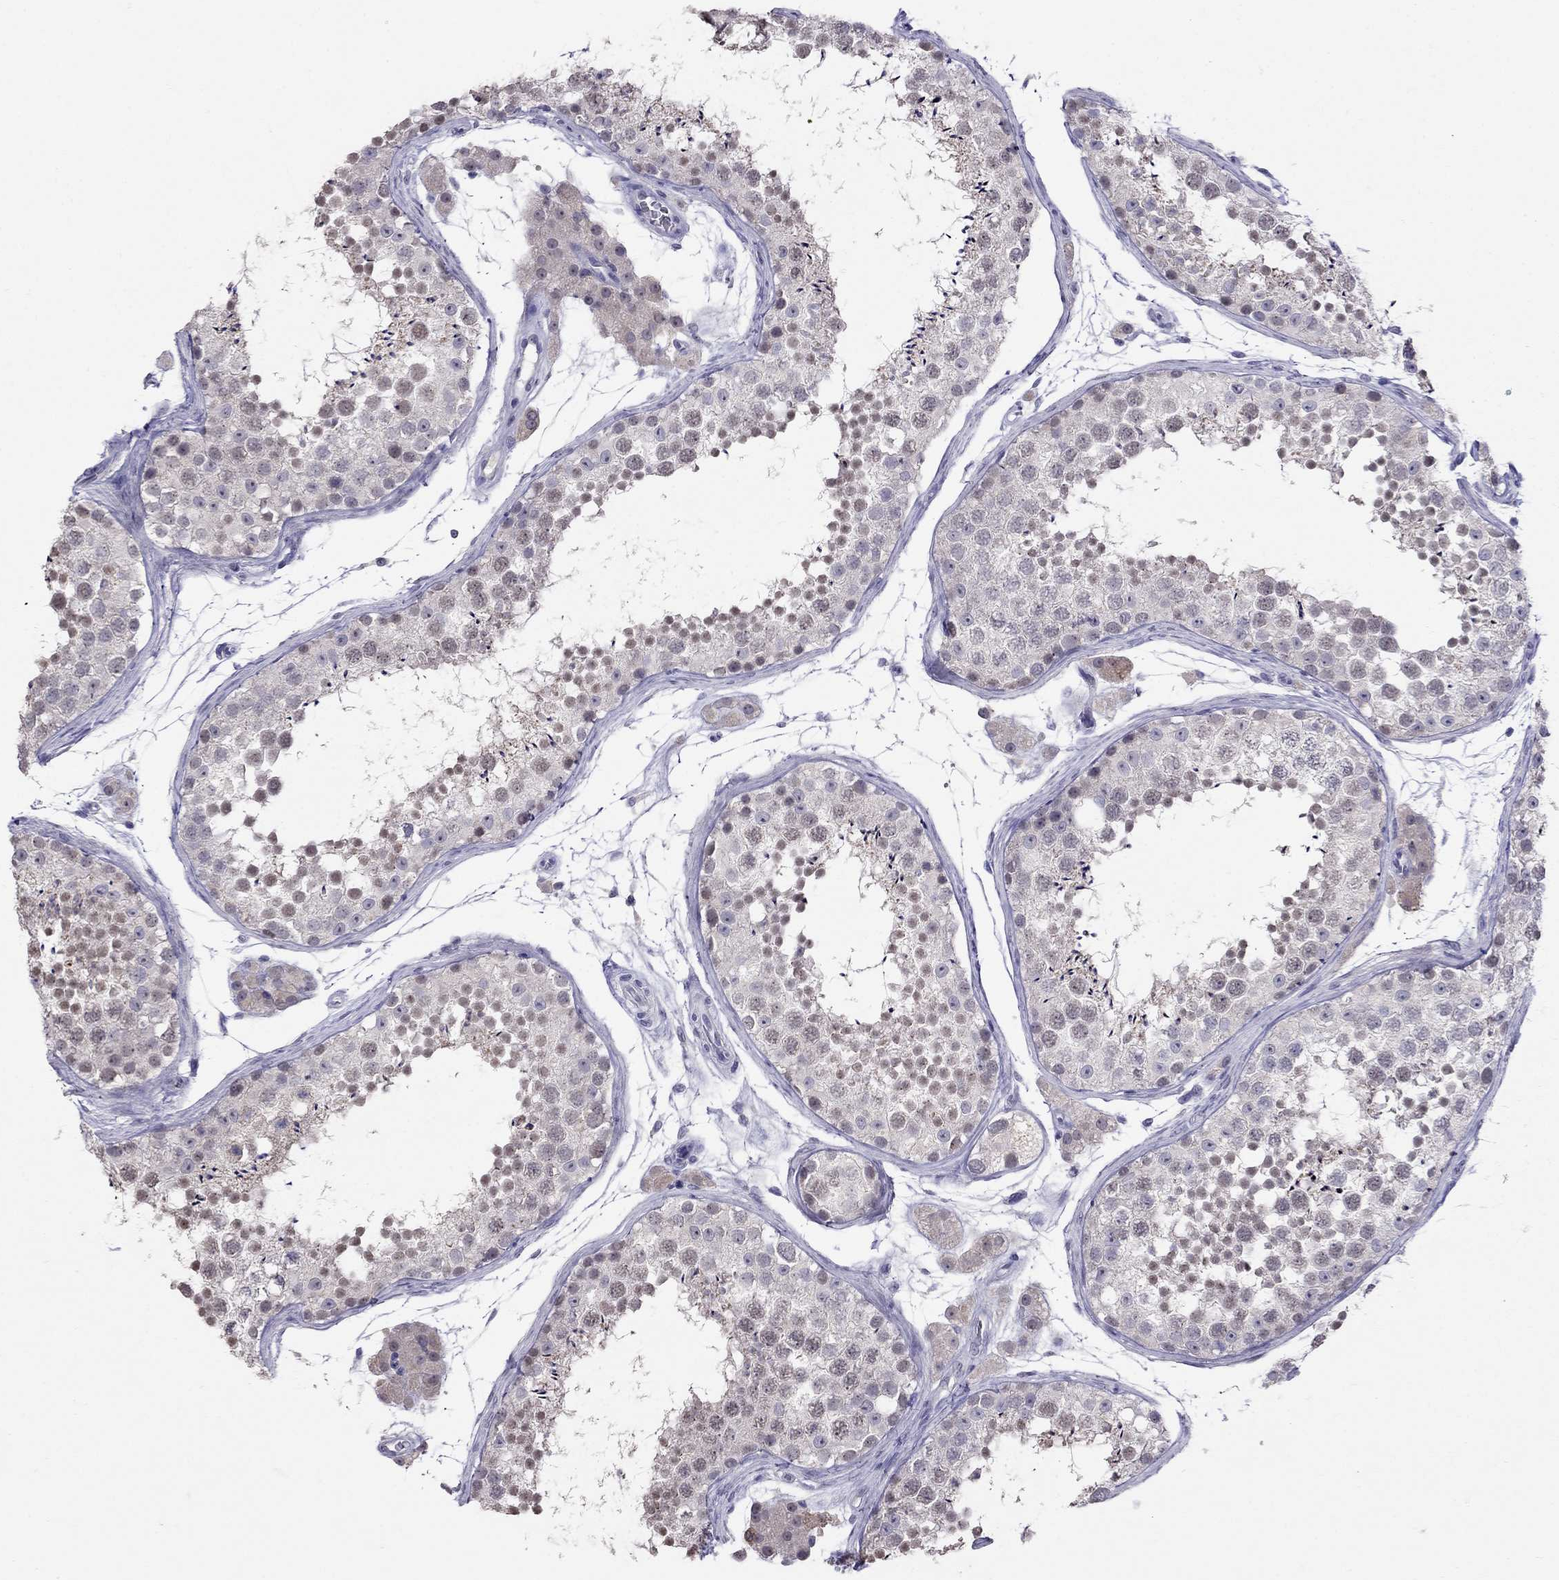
{"staining": {"intensity": "negative", "quantity": "none", "location": "none"}, "tissue": "testis", "cell_type": "Cells in seminiferous ducts", "image_type": "normal", "snomed": [{"axis": "morphology", "description": "Normal tissue, NOS"}, {"axis": "topography", "description": "Testis"}], "caption": "Immunohistochemistry (IHC) image of normal testis stained for a protein (brown), which demonstrates no expression in cells in seminiferous ducts.", "gene": "MYO3B", "patient": {"sex": "male", "age": 41}}